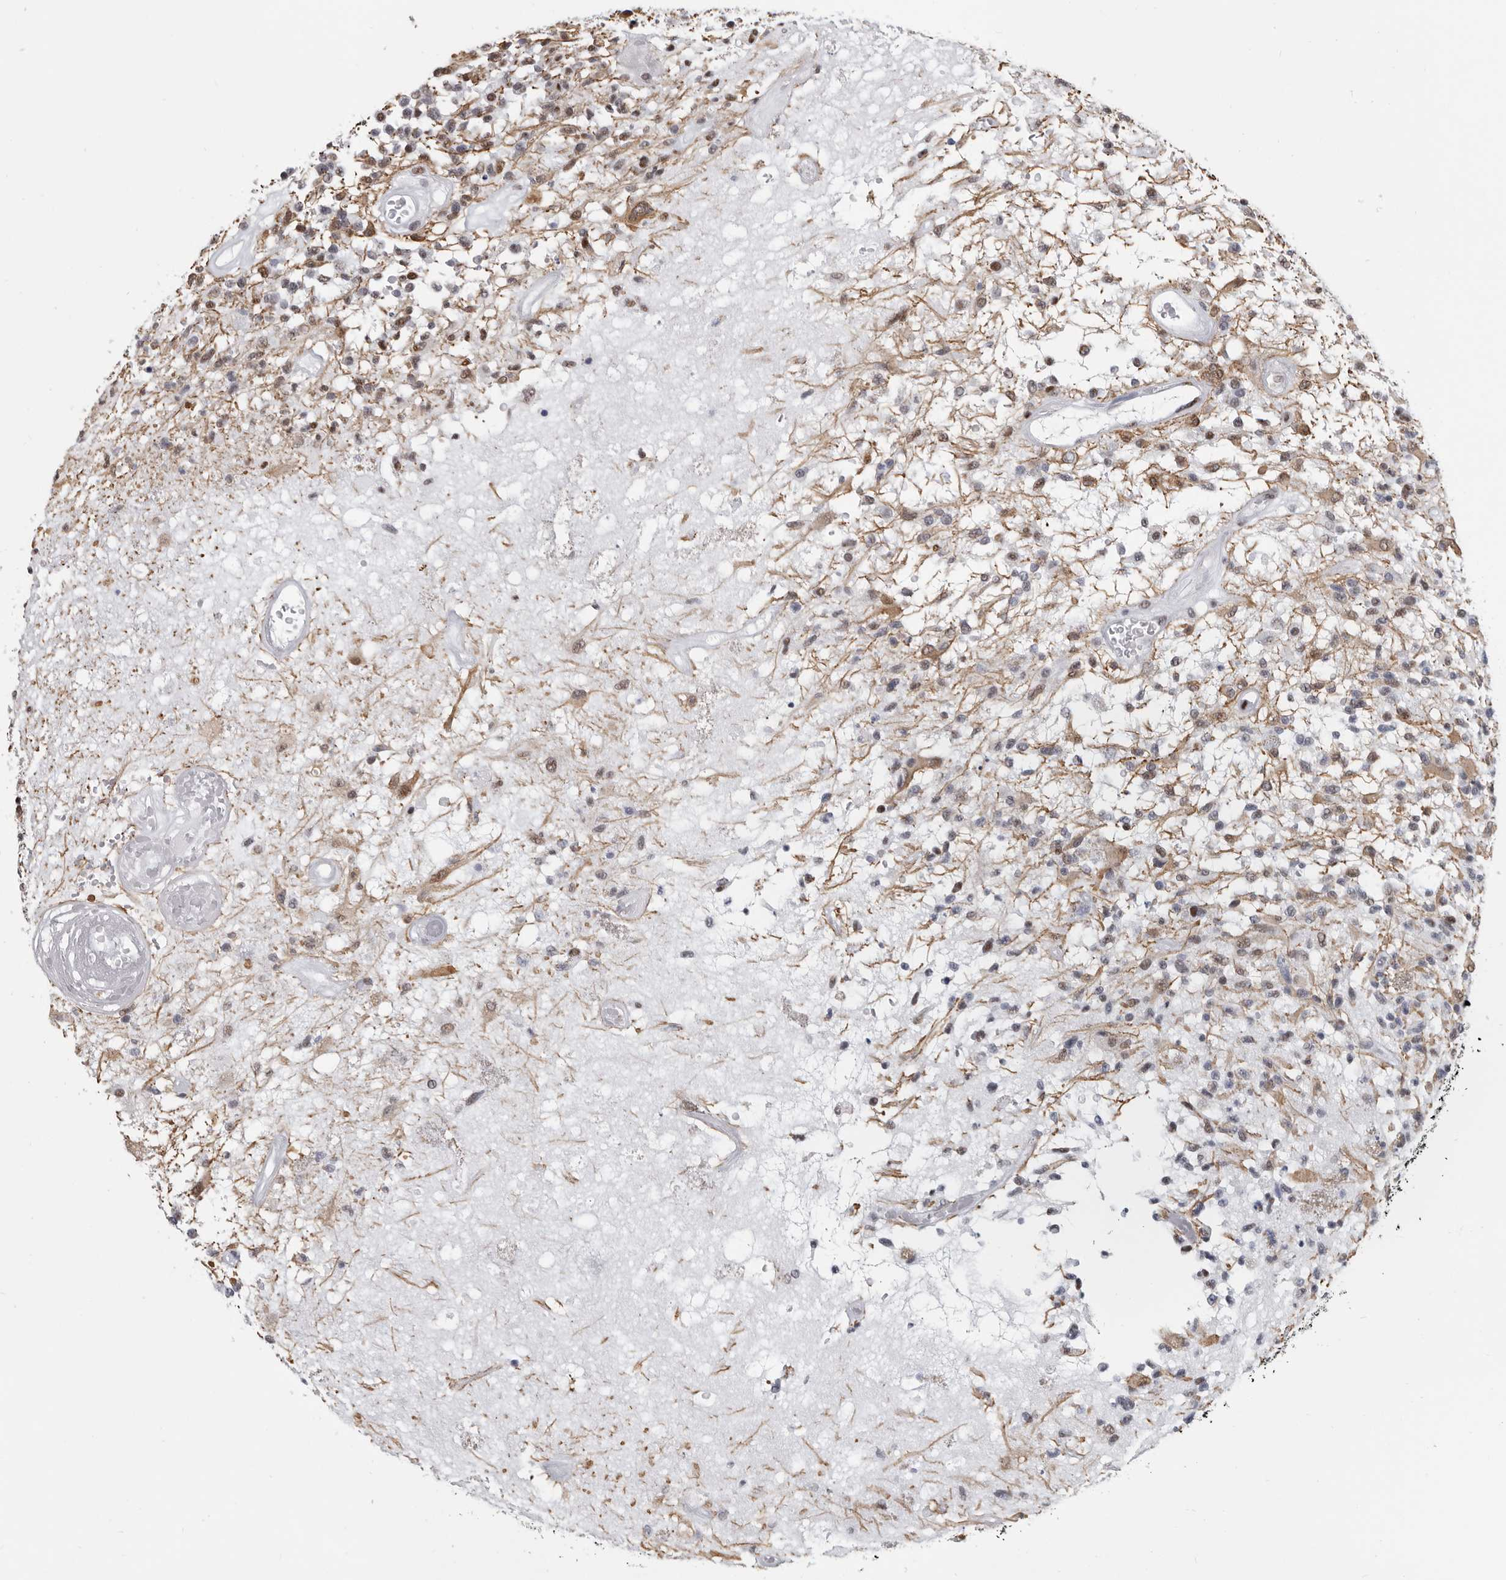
{"staining": {"intensity": "moderate", "quantity": "<25%", "location": "nuclear"}, "tissue": "glioma", "cell_type": "Tumor cells", "image_type": "cancer", "snomed": [{"axis": "morphology", "description": "Glioma, malignant, High grade"}, {"axis": "morphology", "description": "Glioblastoma, NOS"}, {"axis": "topography", "description": "Brain"}], "caption": "Immunohistochemistry (IHC) (DAB (3,3'-diaminobenzidine)) staining of malignant glioma (high-grade) reveals moderate nuclear protein staining in approximately <25% of tumor cells. Using DAB (3,3'-diaminobenzidine) (brown) and hematoxylin (blue) stains, captured at high magnification using brightfield microscopy.", "gene": "WRAP73", "patient": {"sex": "male", "age": 60}}